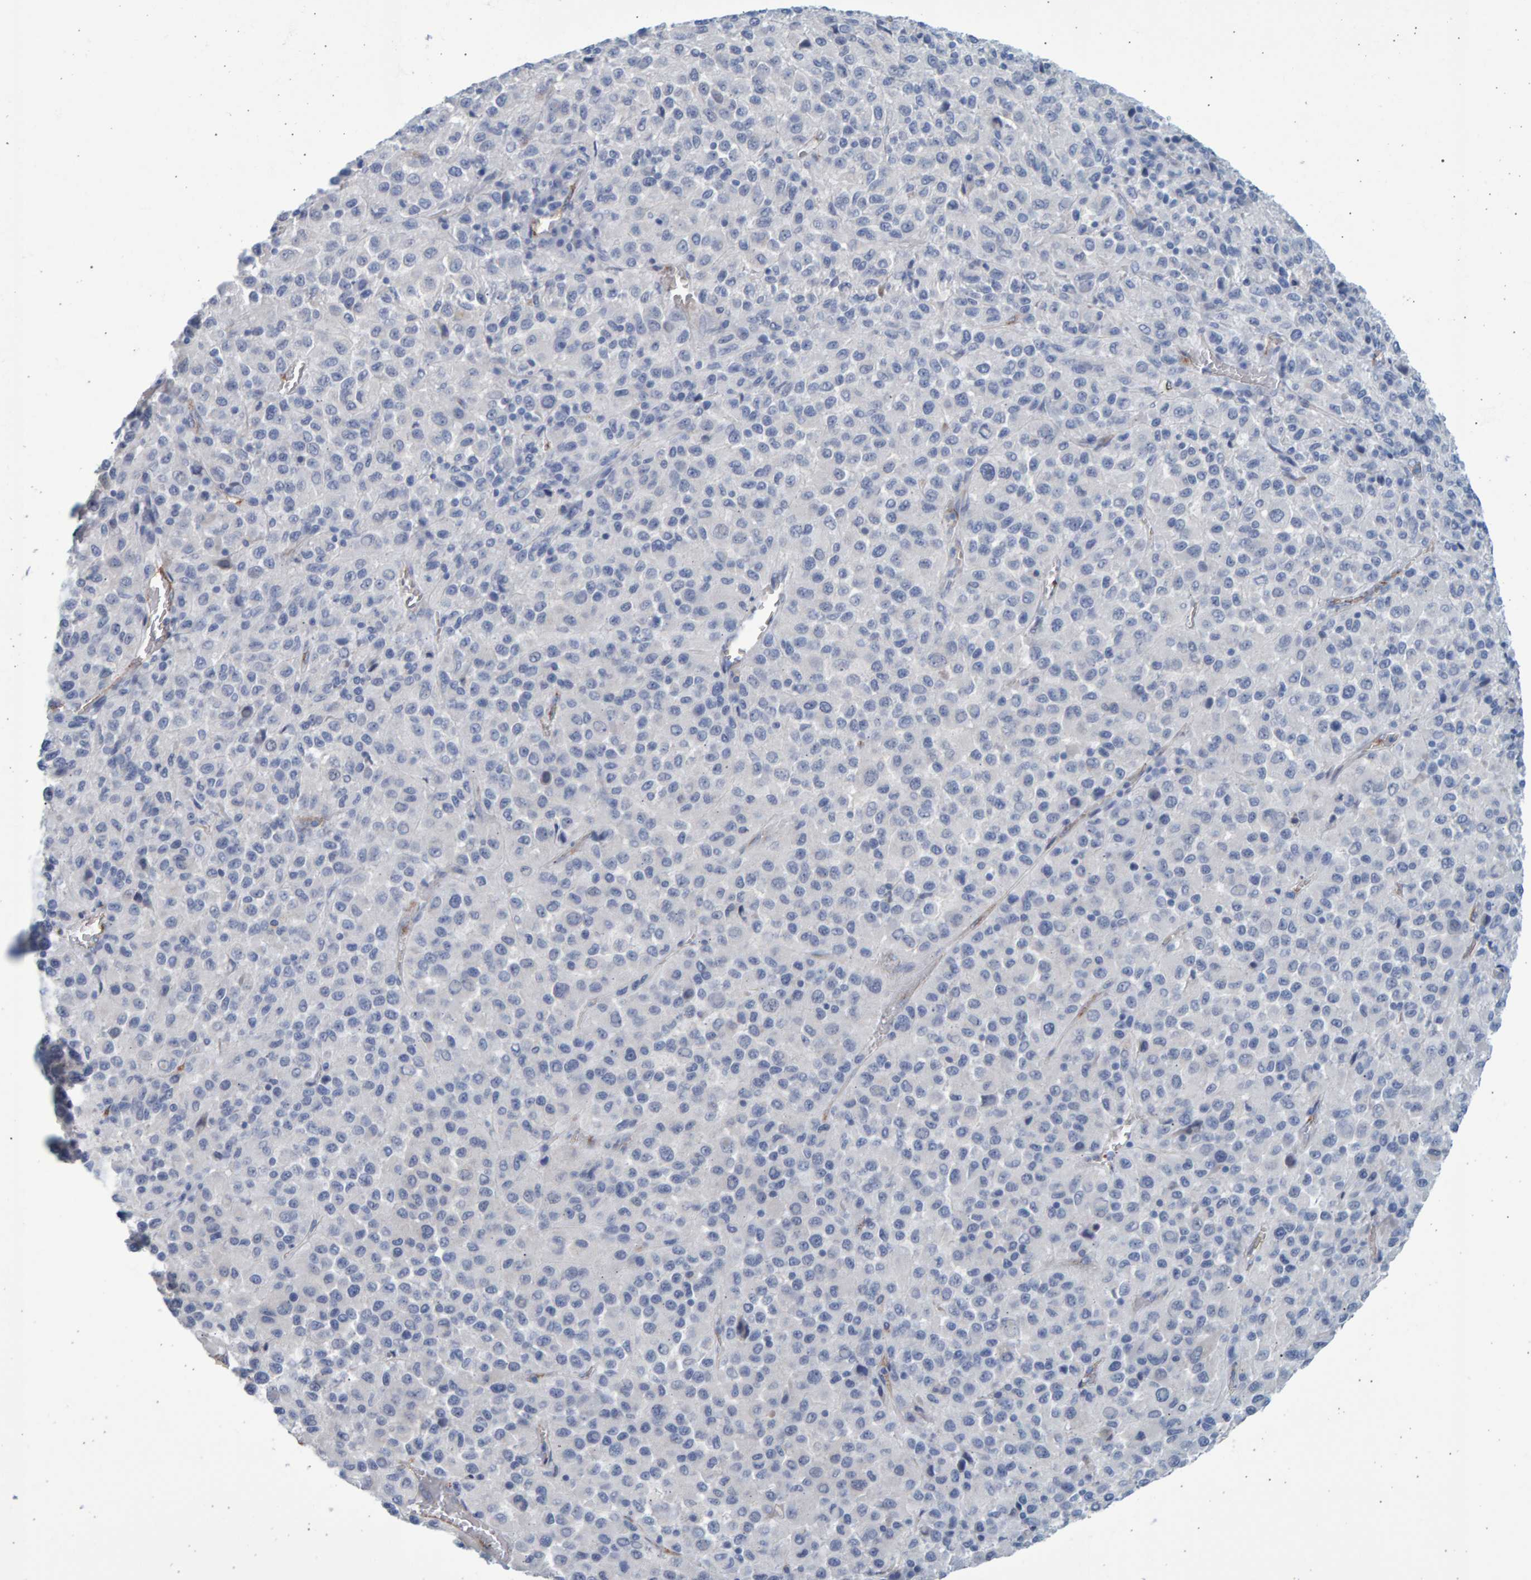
{"staining": {"intensity": "negative", "quantity": "none", "location": "none"}, "tissue": "melanoma", "cell_type": "Tumor cells", "image_type": "cancer", "snomed": [{"axis": "morphology", "description": "Malignant melanoma, Metastatic site"}, {"axis": "topography", "description": "Lung"}], "caption": "This is an IHC histopathology image of malignant melanoma (metastatic site). There is no positivity in tumor cells.", "gene": "SLC34A3", "patient": {"sex": "male", "age": 64}}